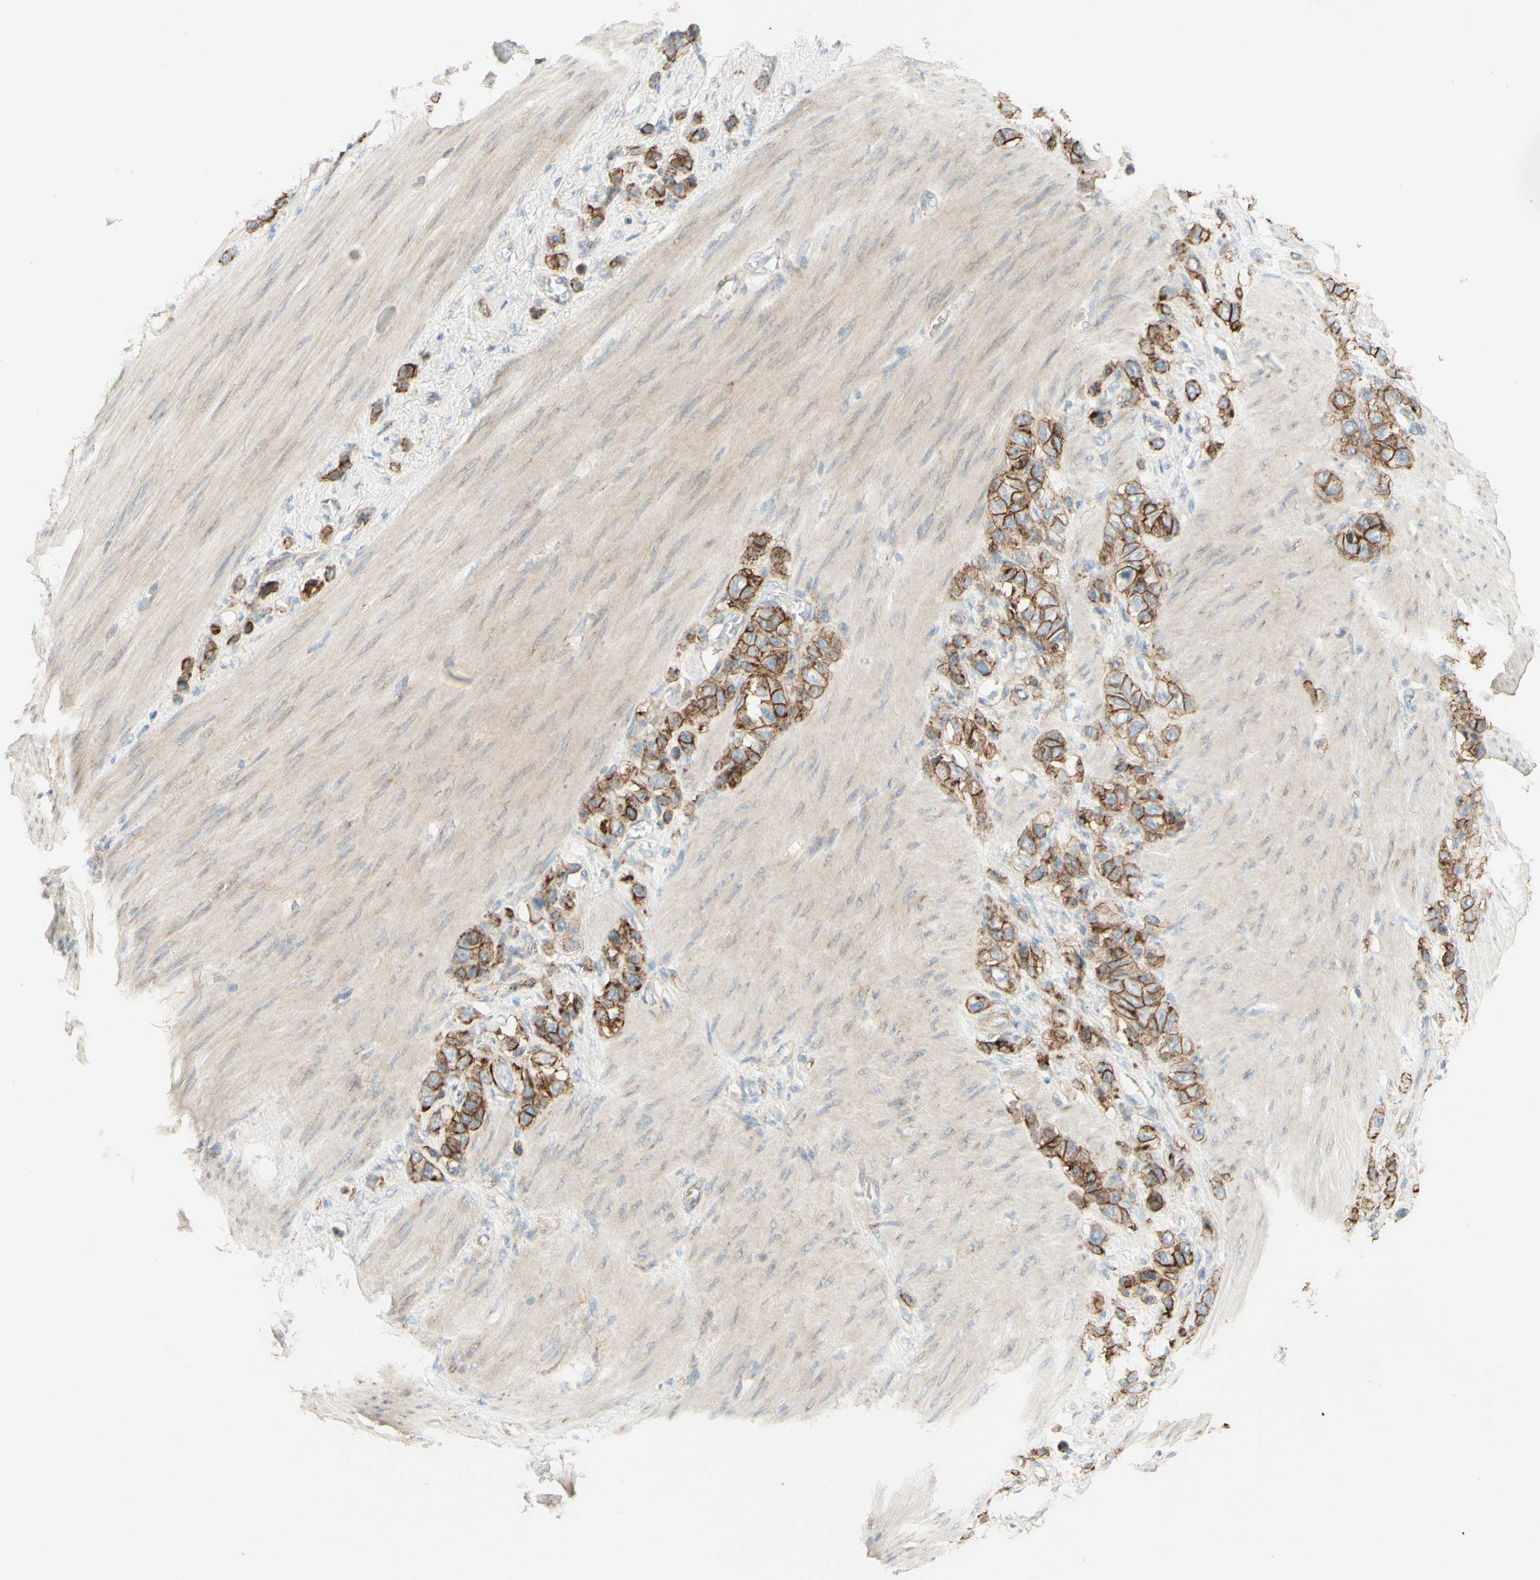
{"staining": {"intensity": "moderate", "quantity": ">75%", "location": "cytoplasmic/membranous"}, "tissue": "stomach cancer", "cell_type": "Tumor cells", "image_type": "cancer", "snomed": [{"axis": "morphology", "description": "Adenocarcinoma, NOS"}, {"axis": "morphology", "description": "Adenocarcinoma, High grade"}, {"axis": "topography", "description": "Stomach, upper"}, {"axis": "topography", "description": "Stomach, lower"}], "caption": "Immunohistochemical staining of high-grade adenocarcinoma (stomach) exhibits medium levels of moderate cytoplasmic/membranous staining in approximately >75% of tumor cells.", "gene": "RNF149", "patient": {"sex": "female", "age": 65}}